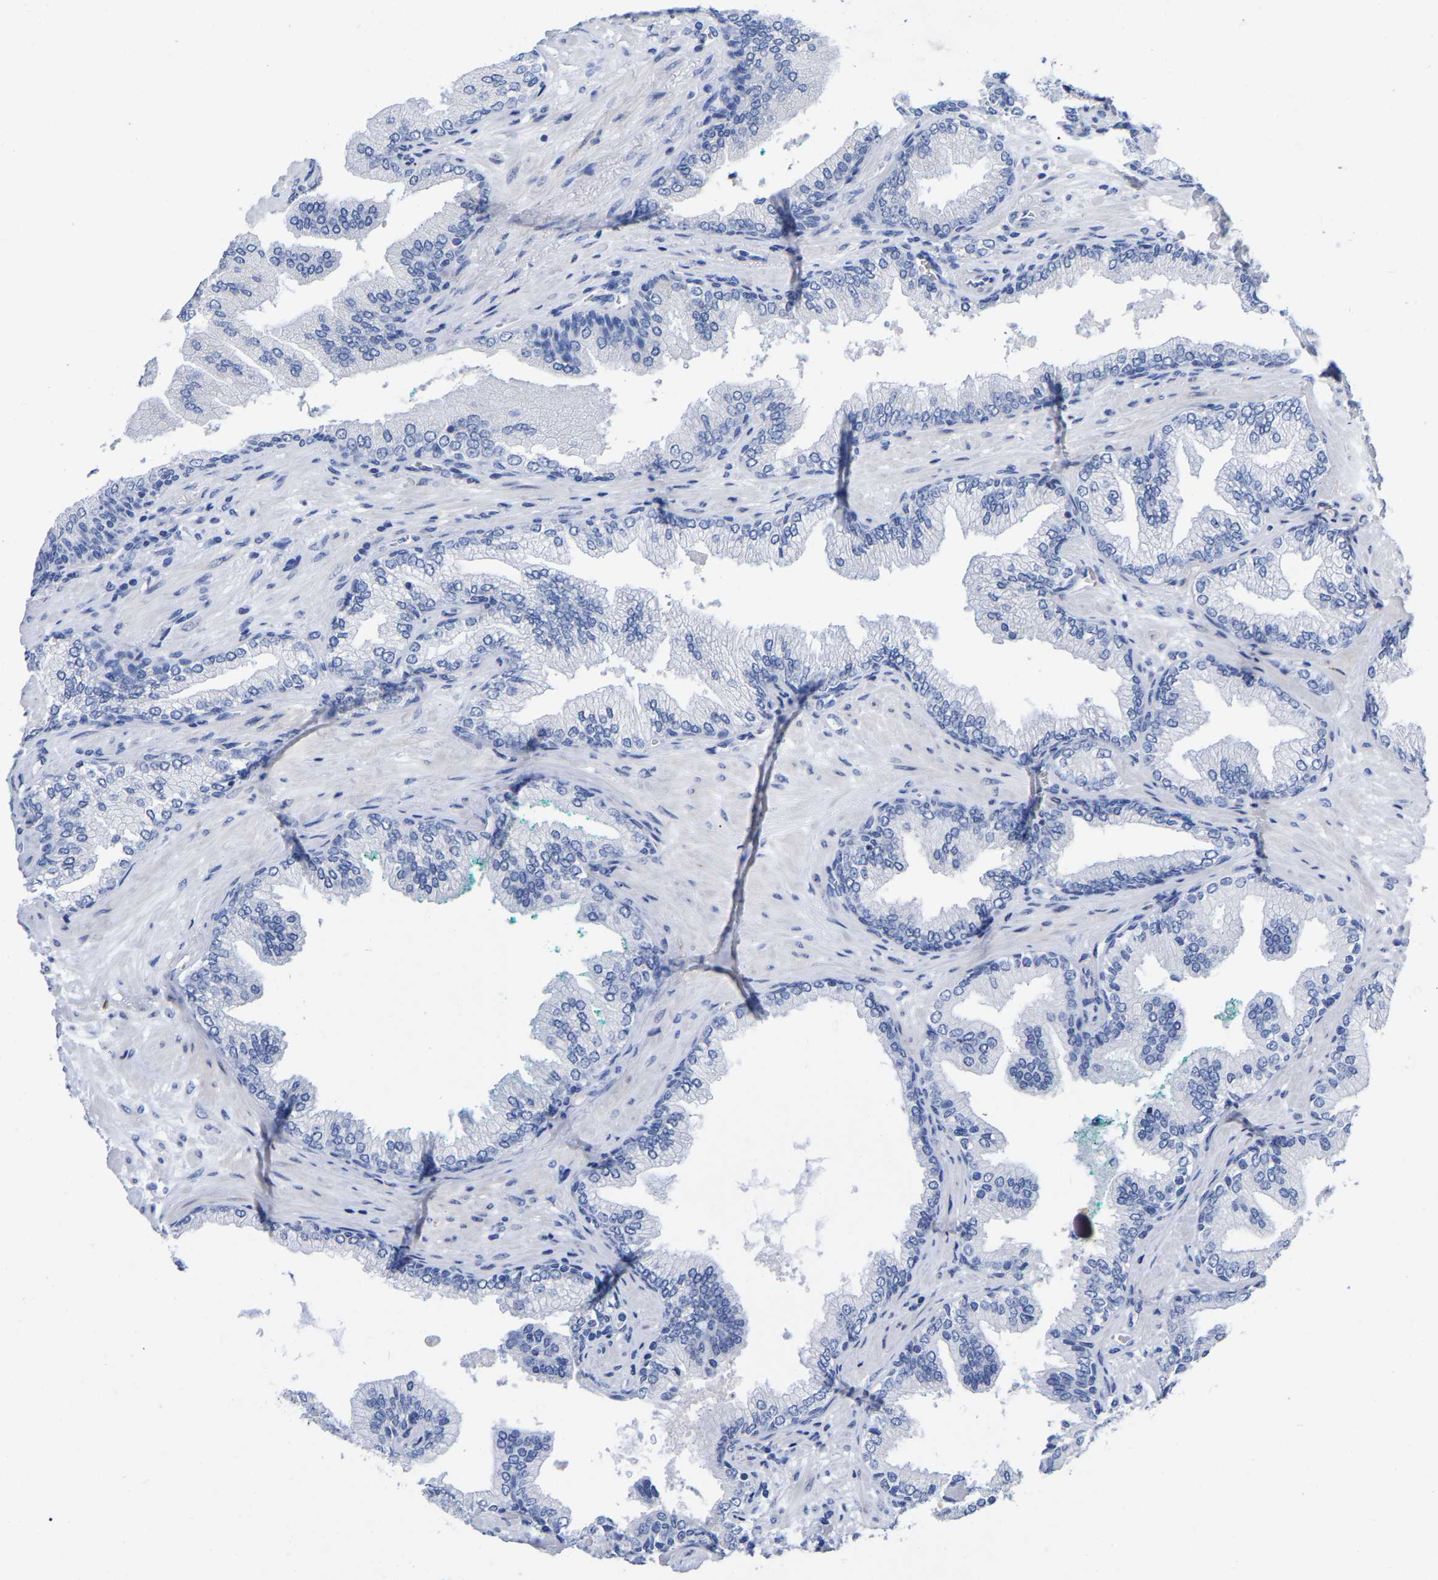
{"staining": {"intensity": "negative", "quantity": "none", "location": "none"}, "tissue": "prostate cancer", "cell_type": "Tumor cells", "image_type": "cancer", "snomed": [{"axis": "morphology", "description": "Adenocarcinoma, High grade"}, {"axis": "topography", "description": "Prostate"}], "caption": "Immunohistochemistry histopathology image of neoplastic tissue: prostate high-grade adenocarcinoma stained with DAB displays no significant protein expression in tumor cells.", "gene": "HAPLN1", "patient": {"sex": "male", "age": 71}}